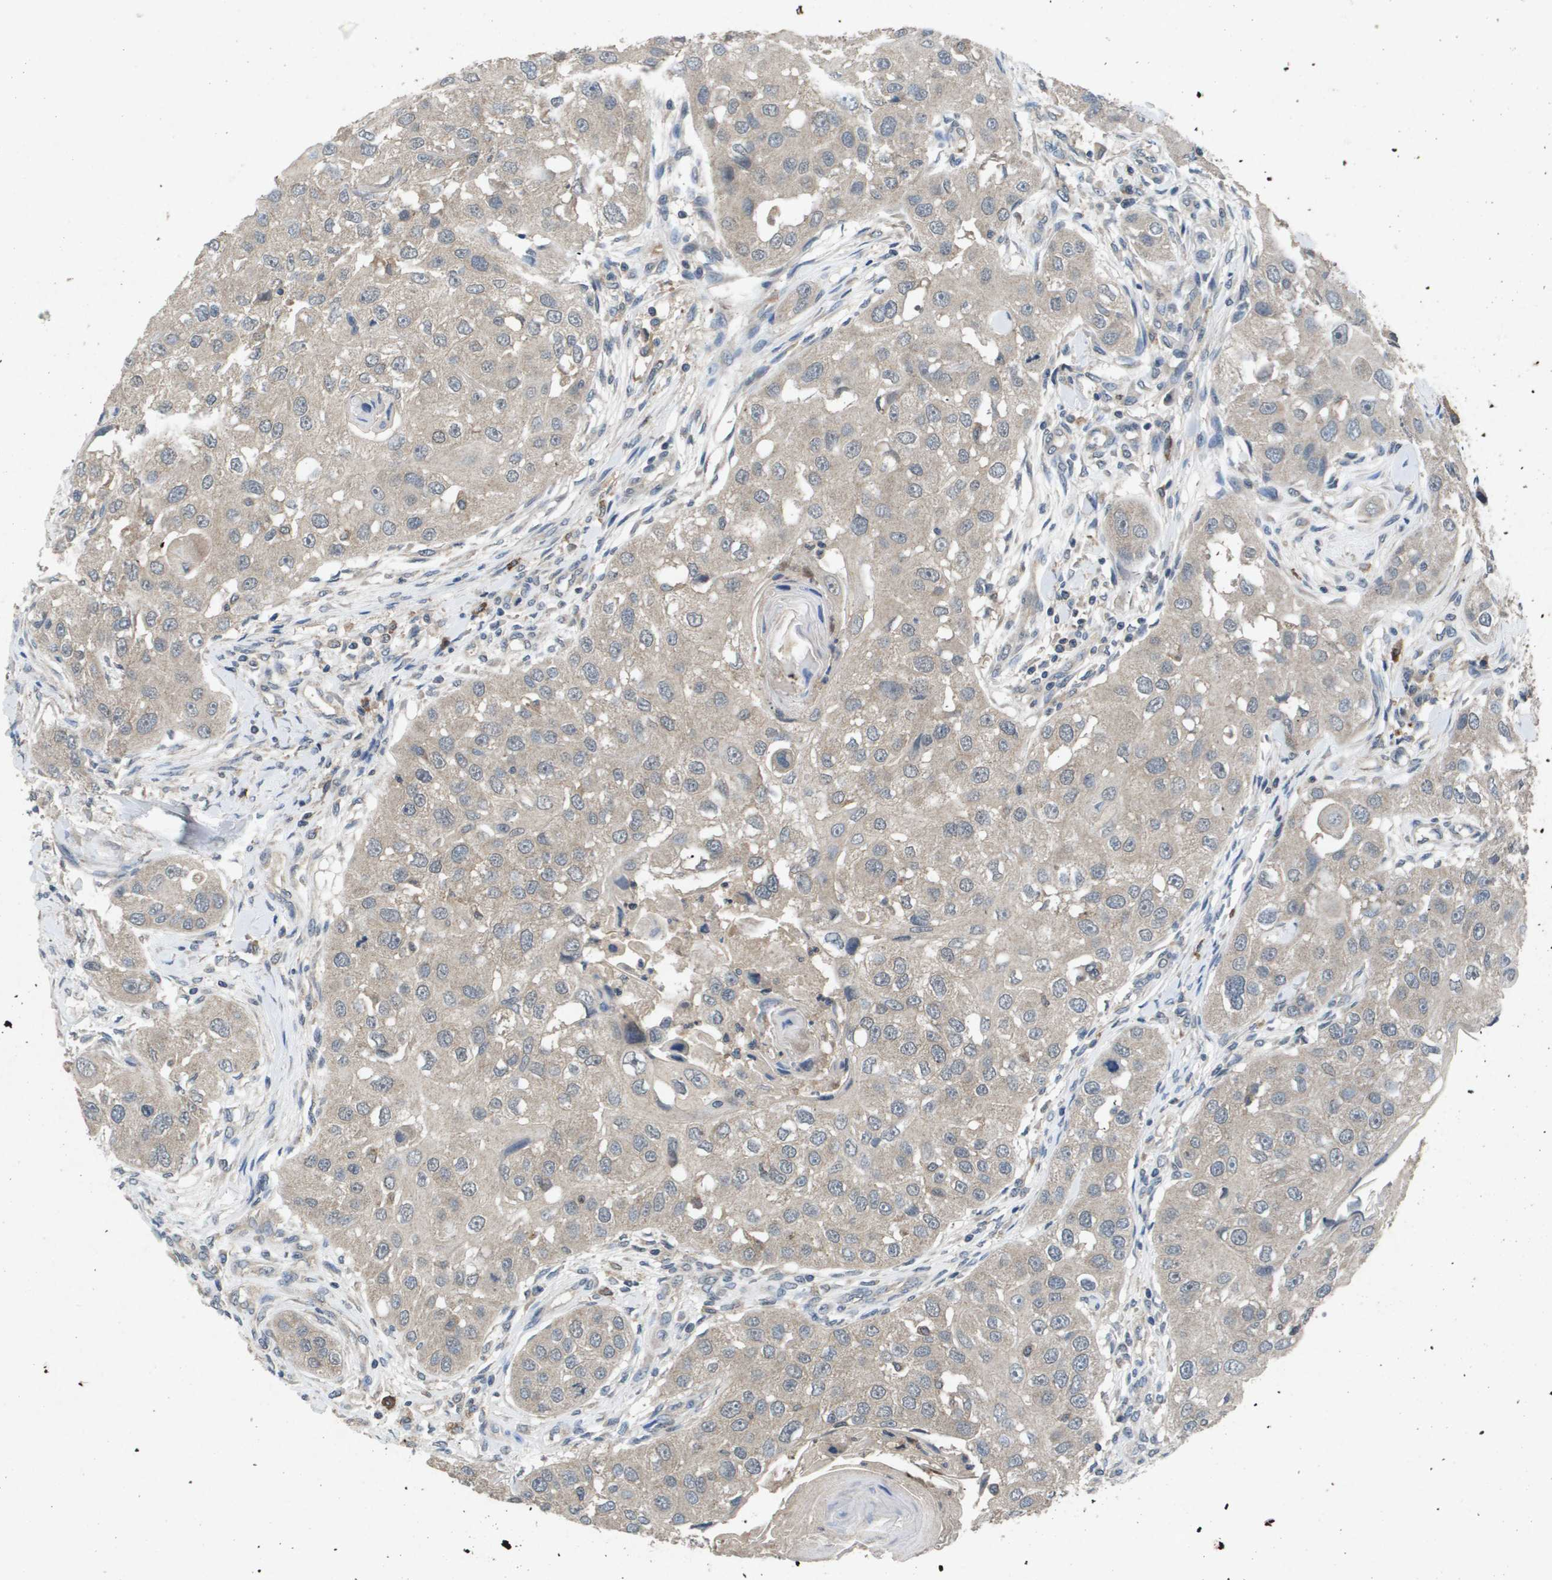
{"staining": {"intensity": "weak", "quantity": ">75%", "location": "cytoplasmic/membranous"}, "tissue": "head and neck cancer", "cell_type": "Tumor cells", "image_type": "cancer", "snomed": [{"axis": "morphology", "description": "Normal tissue, NOS"}, {"axis": "morphology", "description": "Squamous cell carcinoma, NOS"}, {"axis": "topography", "description": "Skeletal muscle"}, {"axis": "topography", "description": "Head-Neck"}], "caption": "A high-resolution histopathology image shows IHC staining of head and neck cancer, which exhibits weak cytoplasmic/membranous expression in approximately >75% of tumor cells. The staining was performed using DAB (3,3'-diaminobenzidine) to visualize the protein expression in brown, while the nuclei were stained in blue with hematoxylin (Magnification: 20x).", "gene": "PROC", "patient": {"sex": "male", "age": 51}}